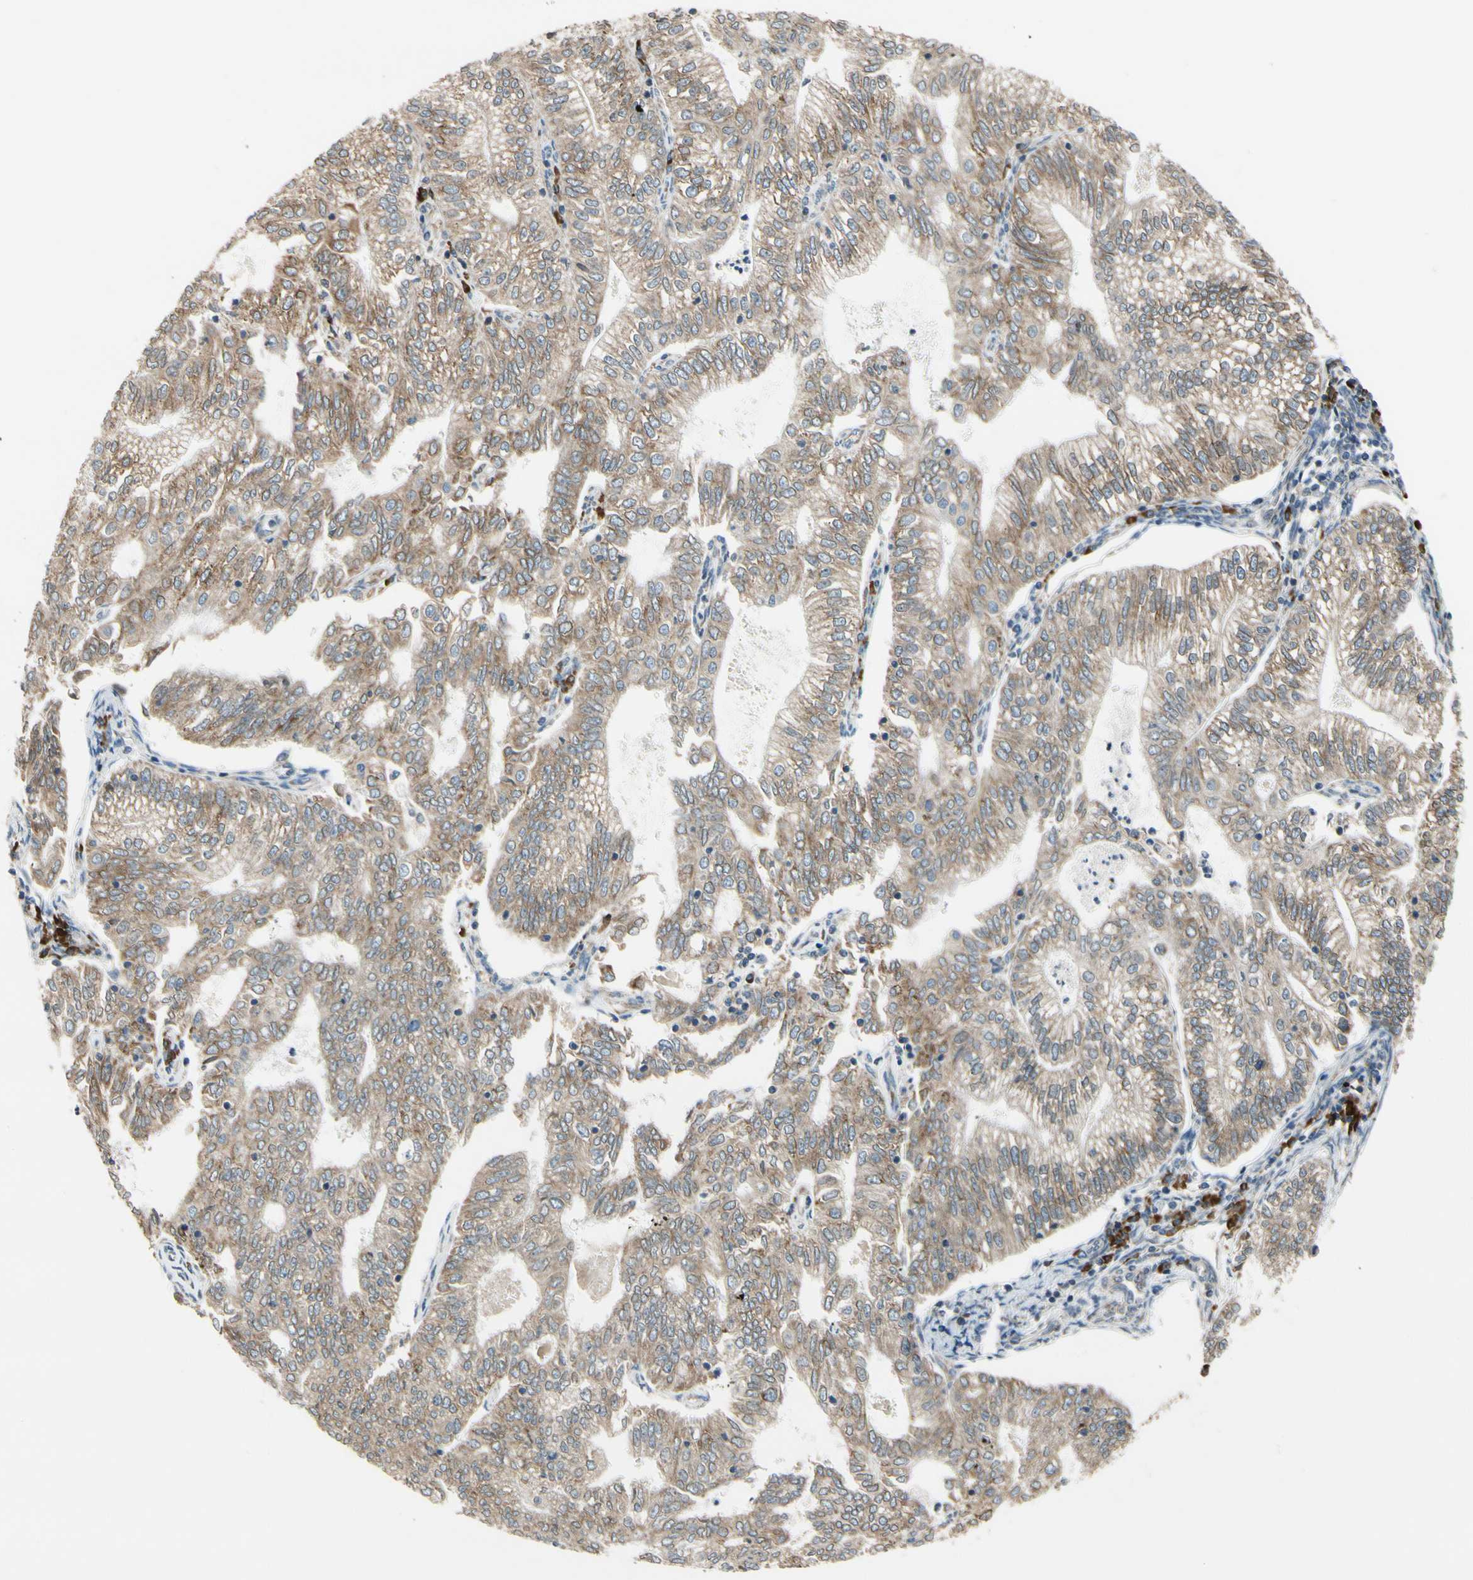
{"staining": {"intensity": "weak", "quantity": ">75%", "location": "cytoplasmic/membranous"}, "tissue": "endometrial cancer", "cell_type": "Tumor cells", "image_type": "cancer", "snomed": [{"axis": "morphology", "description": "Adenocarcinoma, NOS"}, {"axis": "topography", "description": "Endometrium"}], "caption": "IHC image of neoplastic tissue: human endometrial adenocarcinoma stained using IHC displays low levels of weak protein expression localized specifically in the cytoplasmic/membranous of tumor cells, appearing as a cytoplasmic/membranous brown color.", "gene": "RPN2", "patient": {"sex": "female", "age": 69}}